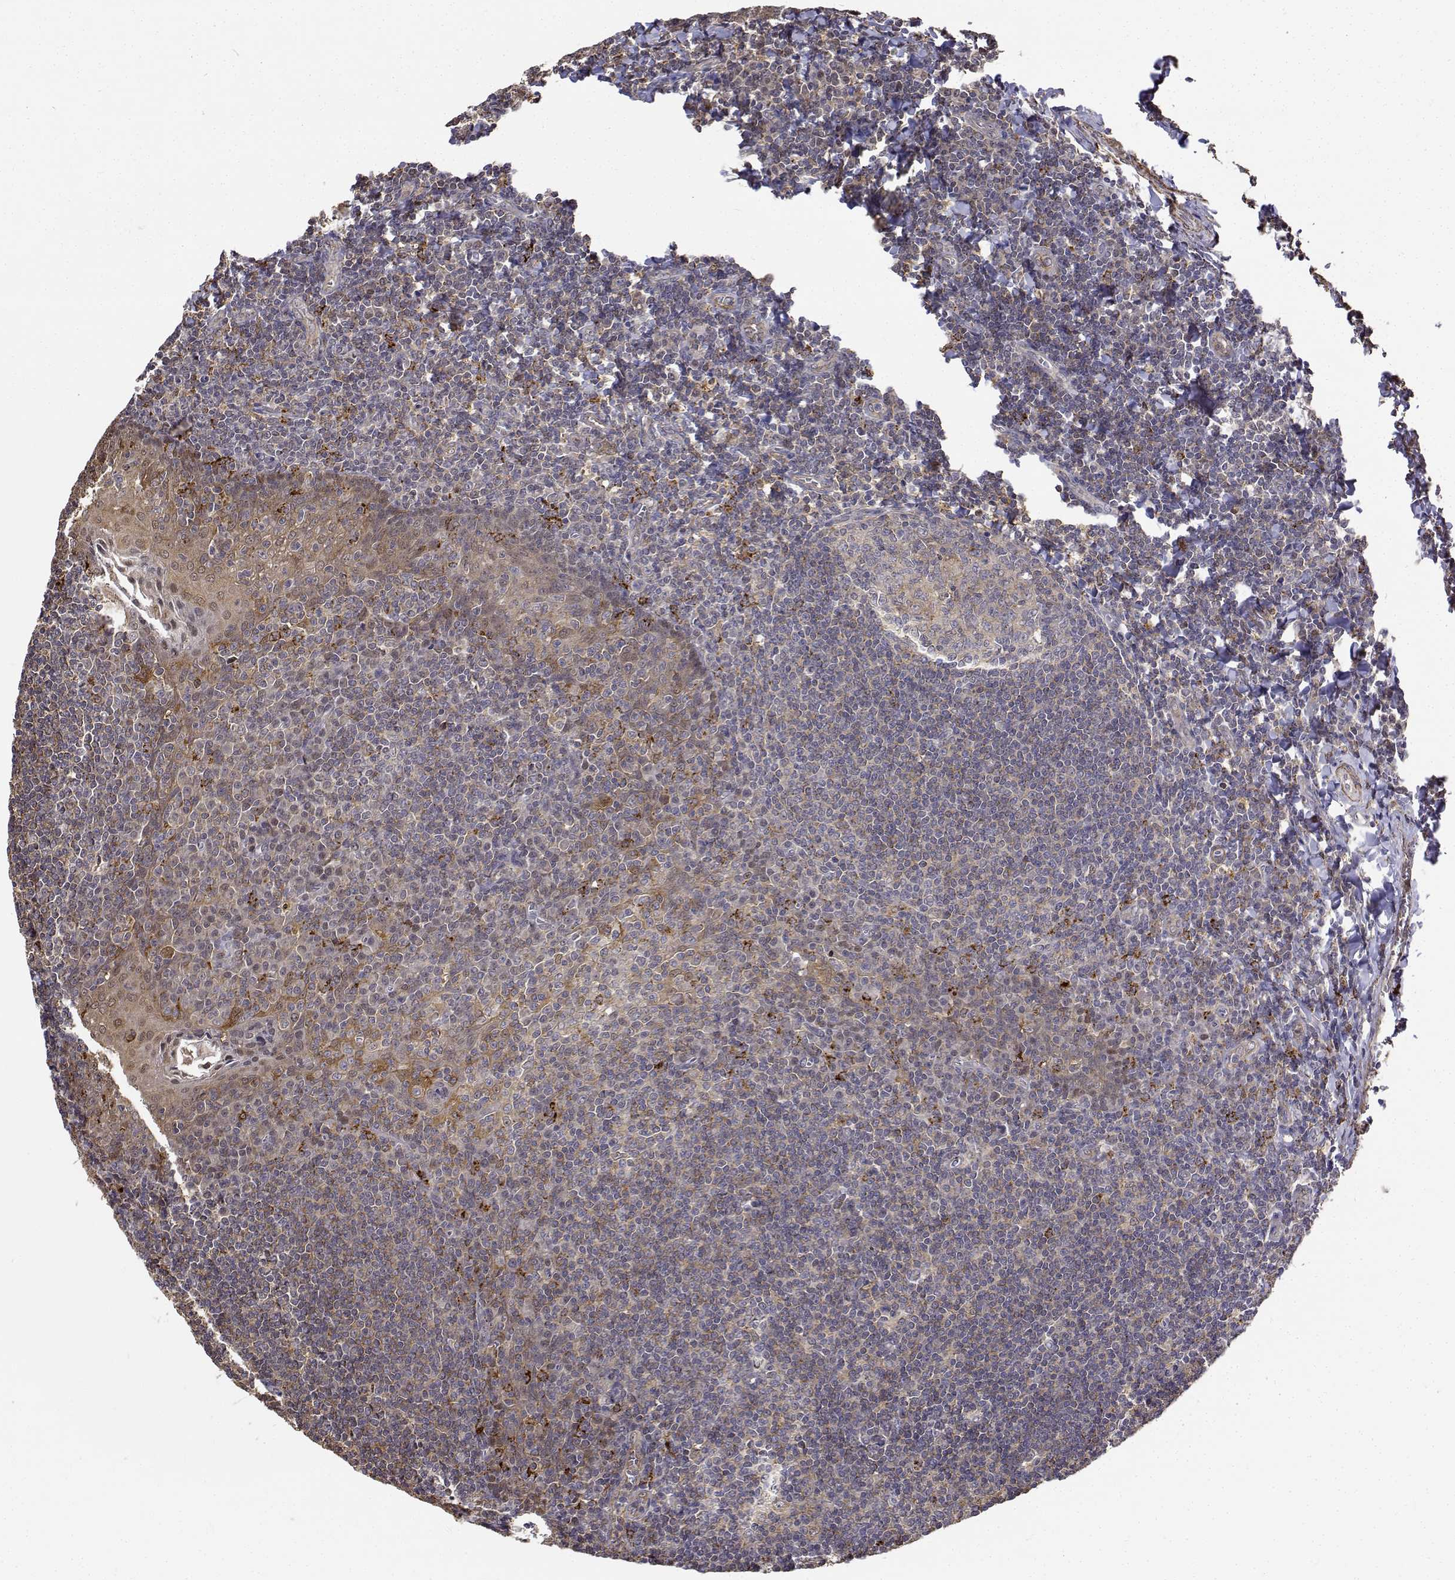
{"staining": {"intensity": "moderate", "quantity": ">75%", "location": "cytoplasmic/membranous"}, "tissue": "tonsil", "cell_type": "Germinal center cells", "image_type": "normal", "snomed": [{"axis": "morphology", "description": "Normal tissue, NOS"}, {"axis": "morphology", "description": "Inflammation, NOS"}, {"axis": "topography", "description": "Tonsil"}], "caption": "Moderate cytoplasmic/membranous staining for a protein is seen in approximately >75% of germinal center cells of normal tonsil using immunohistochemistry (IHC).", "gene": "PCID2", "patient": {"sex": "female", "age": 31}}